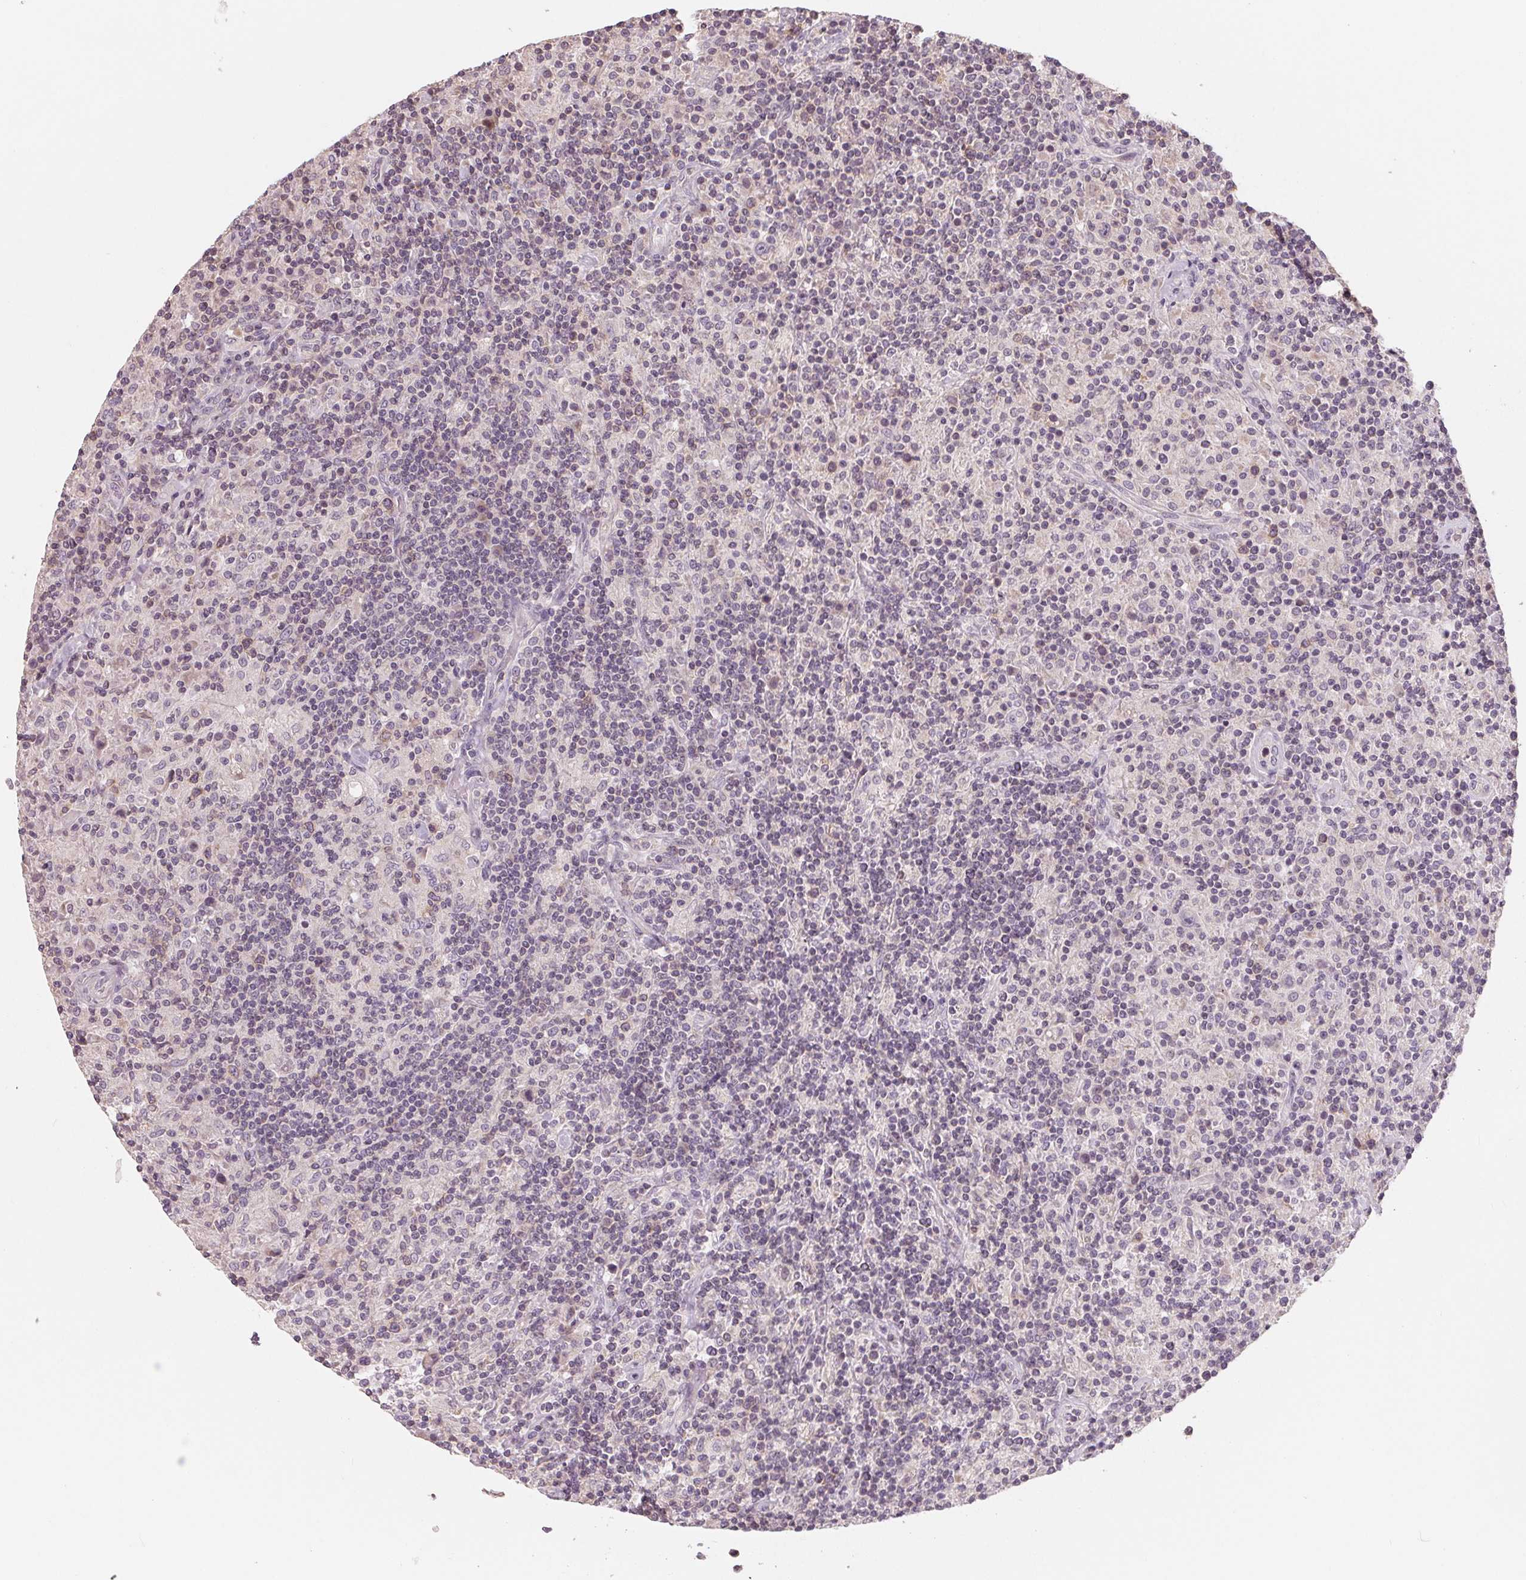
{"staining": {"intensity": "negative", "quantity": "none", "location": "none"}, "tissue": "lymphoma", "cell_type": "Tumor cells", "image_type": "cancer", "snomed": [{"axis": "morphology", "description": "Hodgkin's disease, NOS"}, {"axis": "topography", "description": "Lymph node"}], "caption": "Immunohistochemistry of lymphoma reveals no staining in tumor cells.", "gene": "AQP8", "patient": {"sex": "male", "age": 70}}